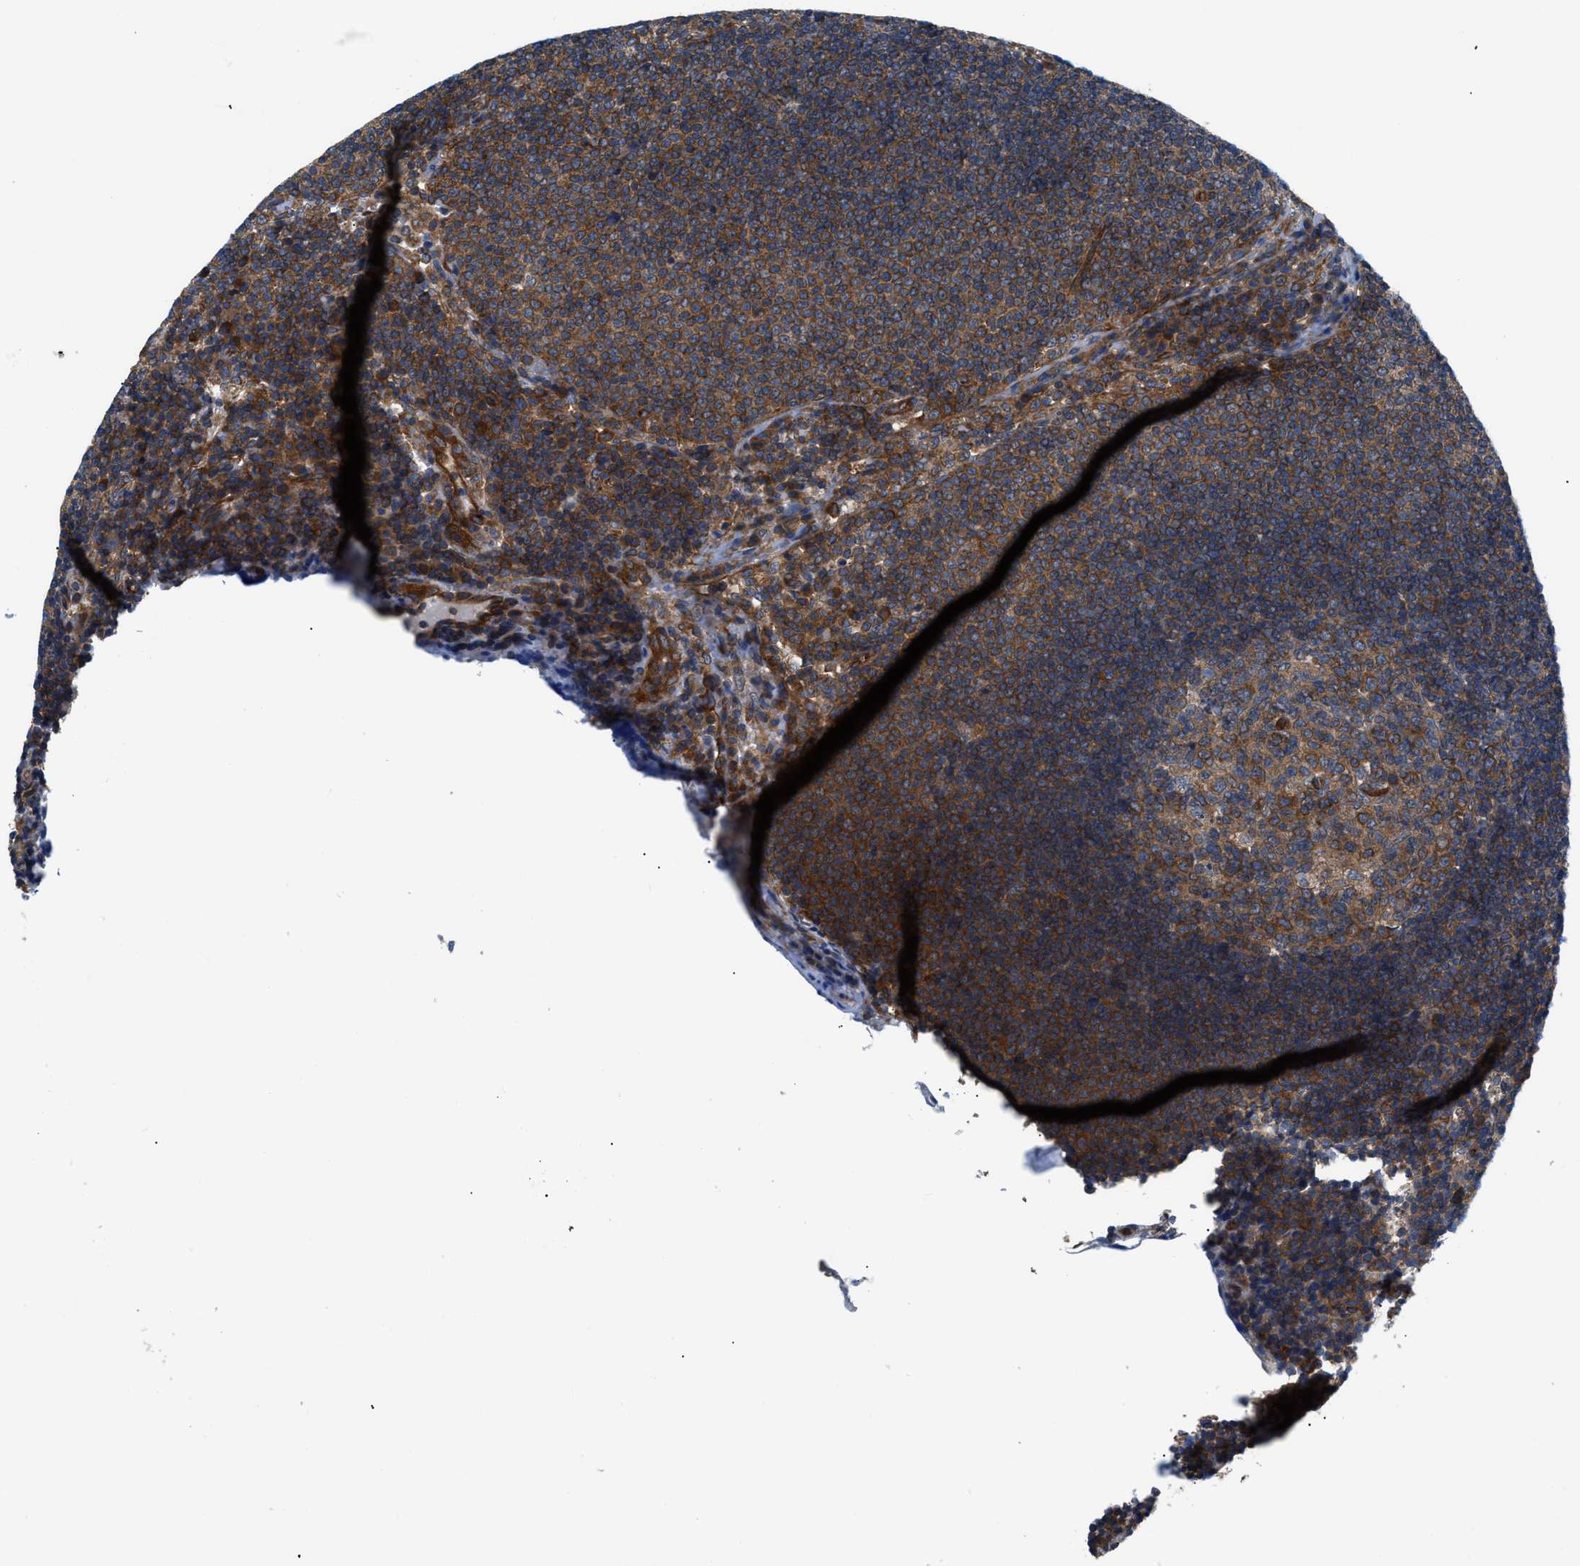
{"staining": {"intensity": "moderate", "quantity": "25%-75%", "location": "cytoplasmic/membranous"}, "tissue": "lymph node", "cell_type": "Germinal center cells", "image_type": "normal", "snomed": [{"axis": "morphology", "description": "Normal tissue, NOS"}, {"axis": "topography", "description": "Lymph node"}], "caption": "Protein staining of unremarkable lymph node exhibits moderate cytoplasmic/membranous positivity in approximately 25%-75% of germinal center cells. The staining is performed using DAB brown chromogen to label protein expression. The nuclei are counter-stained blue using hematoxylin.", "gene": "TRIP4", "patient": {"sex": "female", "age": 53}}